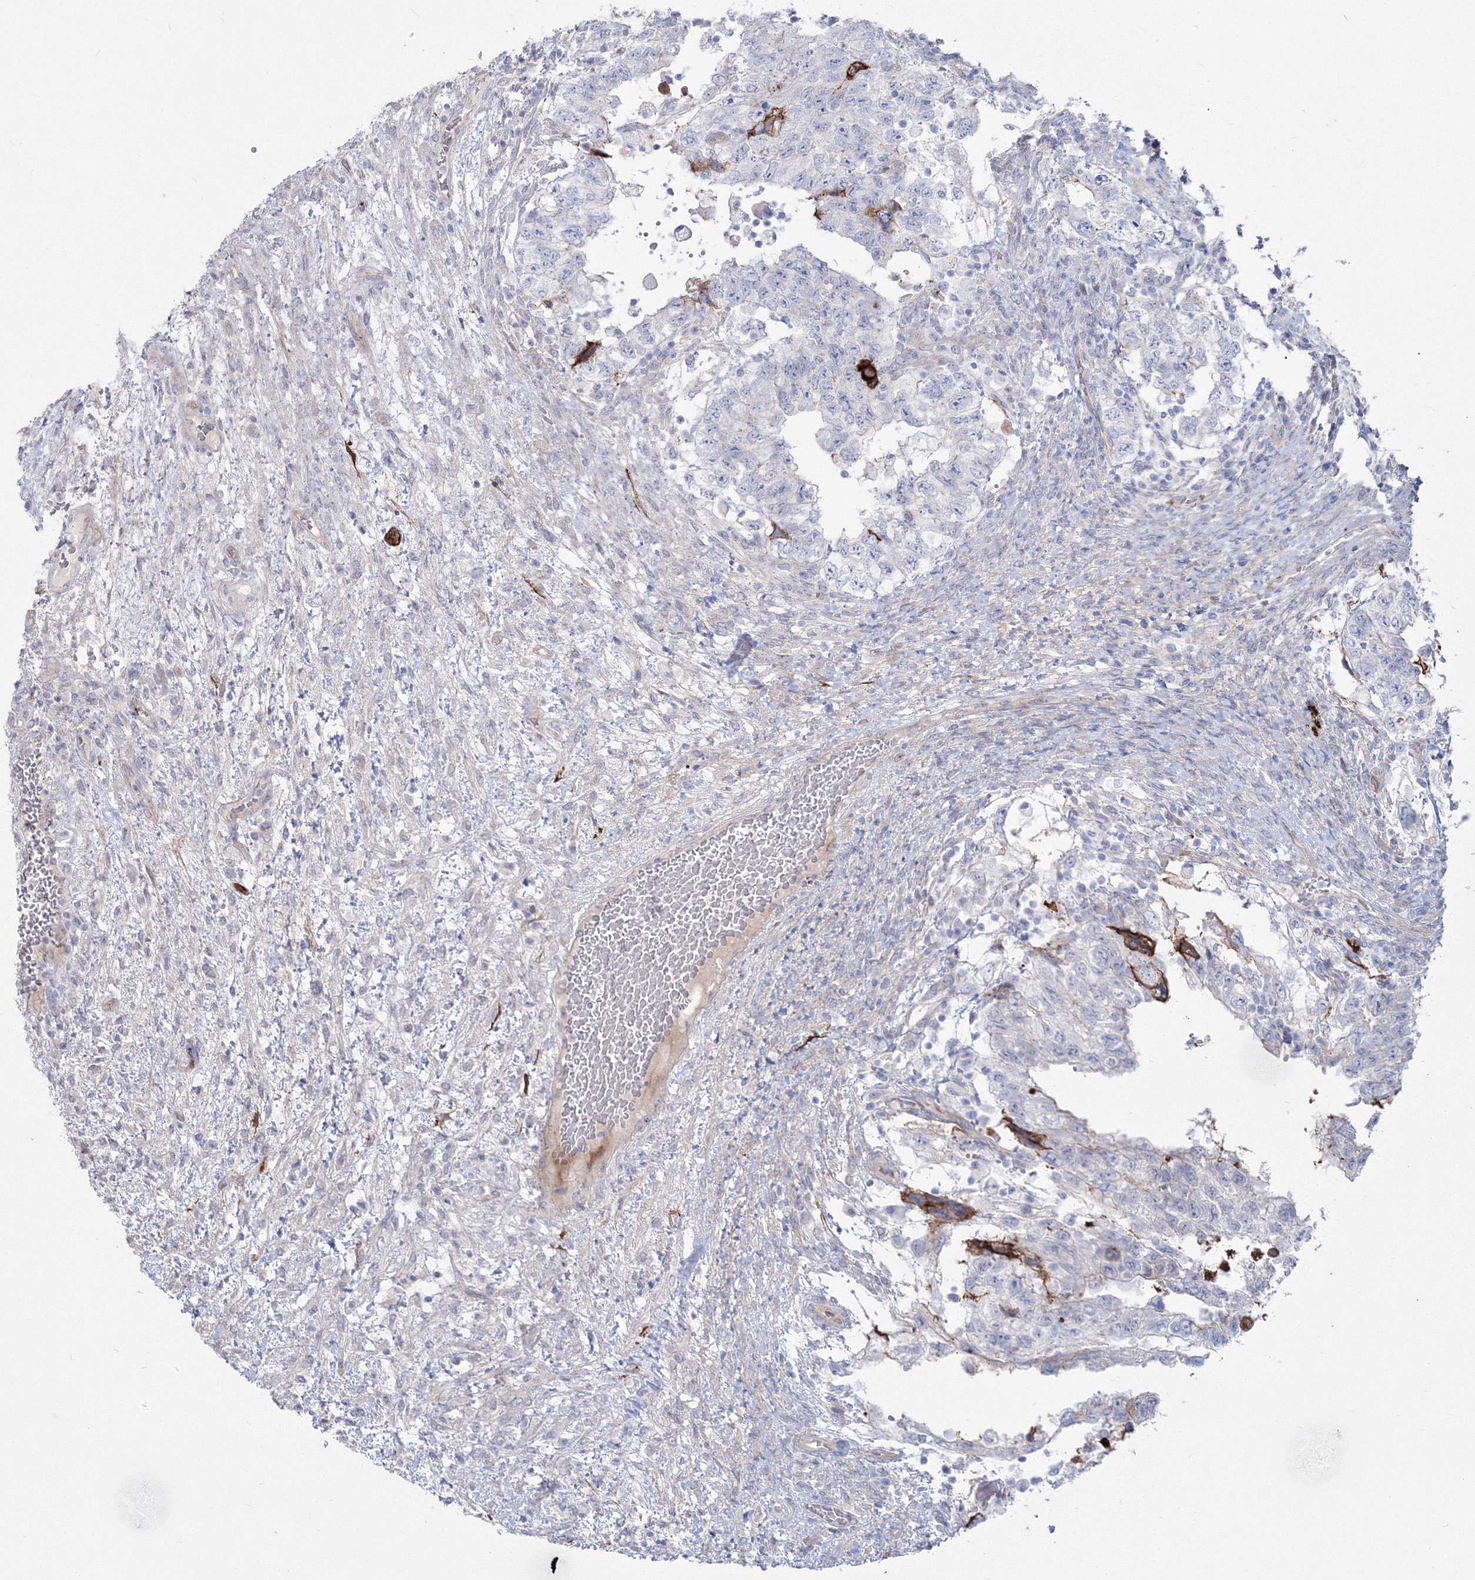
{"staining": {"intensity": "negative", "quantity": "none", "location": "none"}, "tissue": "testis cancer", "cell_type": "Tumor cells", "image_type": "cancer", "snomed": [{"axis": "morphology", "description": "Carcinoma, Embryonal, NOS"}, {"axis": "topography", "description": "Testis"}], "caption": "There is no significant positivity in tumor cells of embryonal carcinoma (testis).", "gene": "HYAL2", "patient": {"sex": "male", "age": 36}}